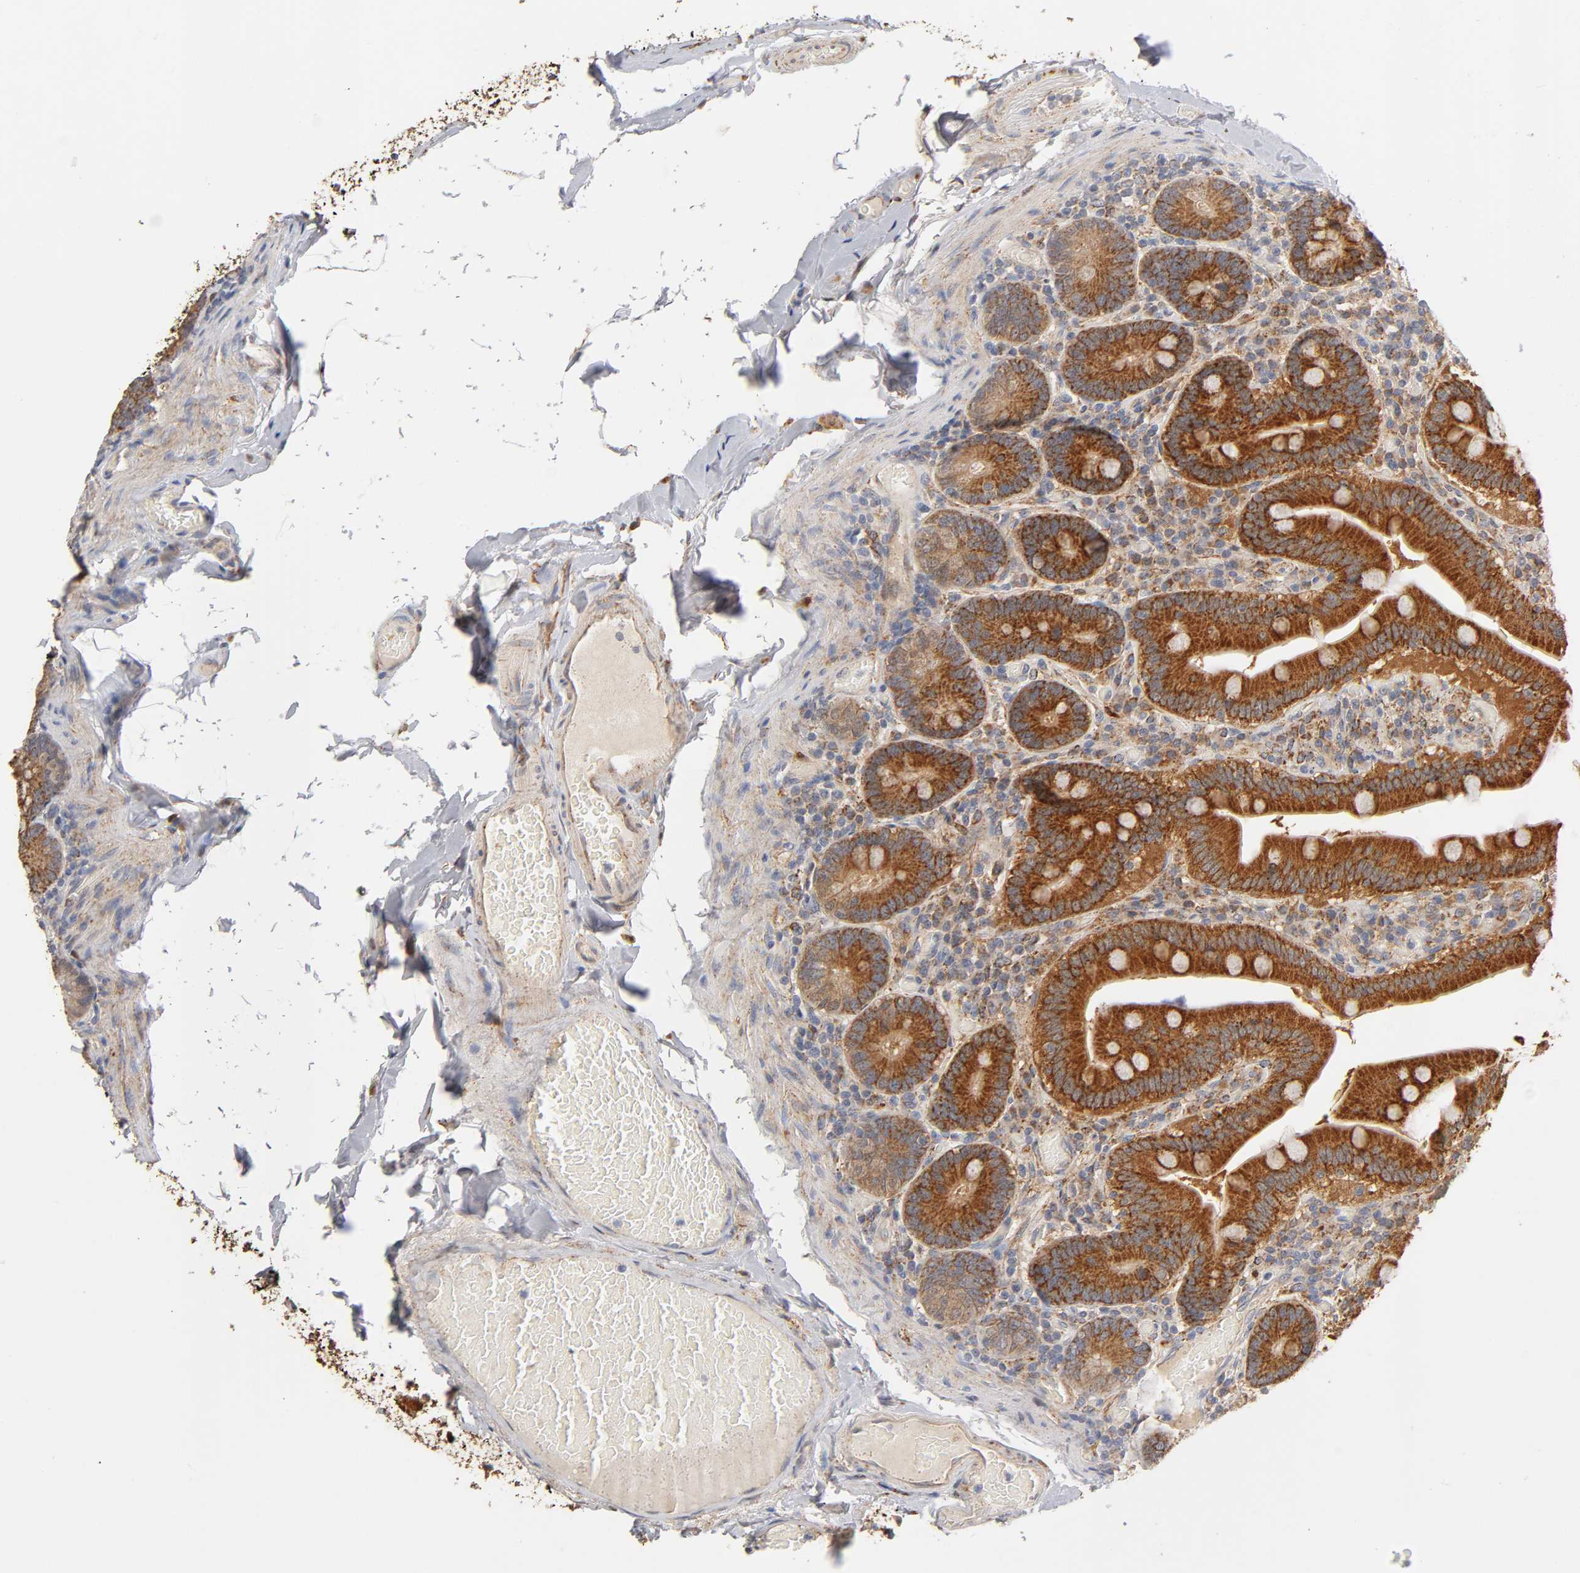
{"staining": {"intensity": "strong", "quantity": ">75%", "location": "cytoplasmic/membranous"}, "tissue": "duodenum", "cell_type": "Glandular cells", "image_type": "normal", "snomed": [{"axis": "morphology", "description": "Normal tissue, NOS"}, {"axis": "topography", "description": "Duodenum"}], "caption": "There is high levels of strong cytoplasmic/membranous staining in glandular cells of unremarkable duodenum, as demonstrated by immunohistochemical staining (brown color).", "gene": "ISG15", "patient": {"sex": "male", "age": 66}}